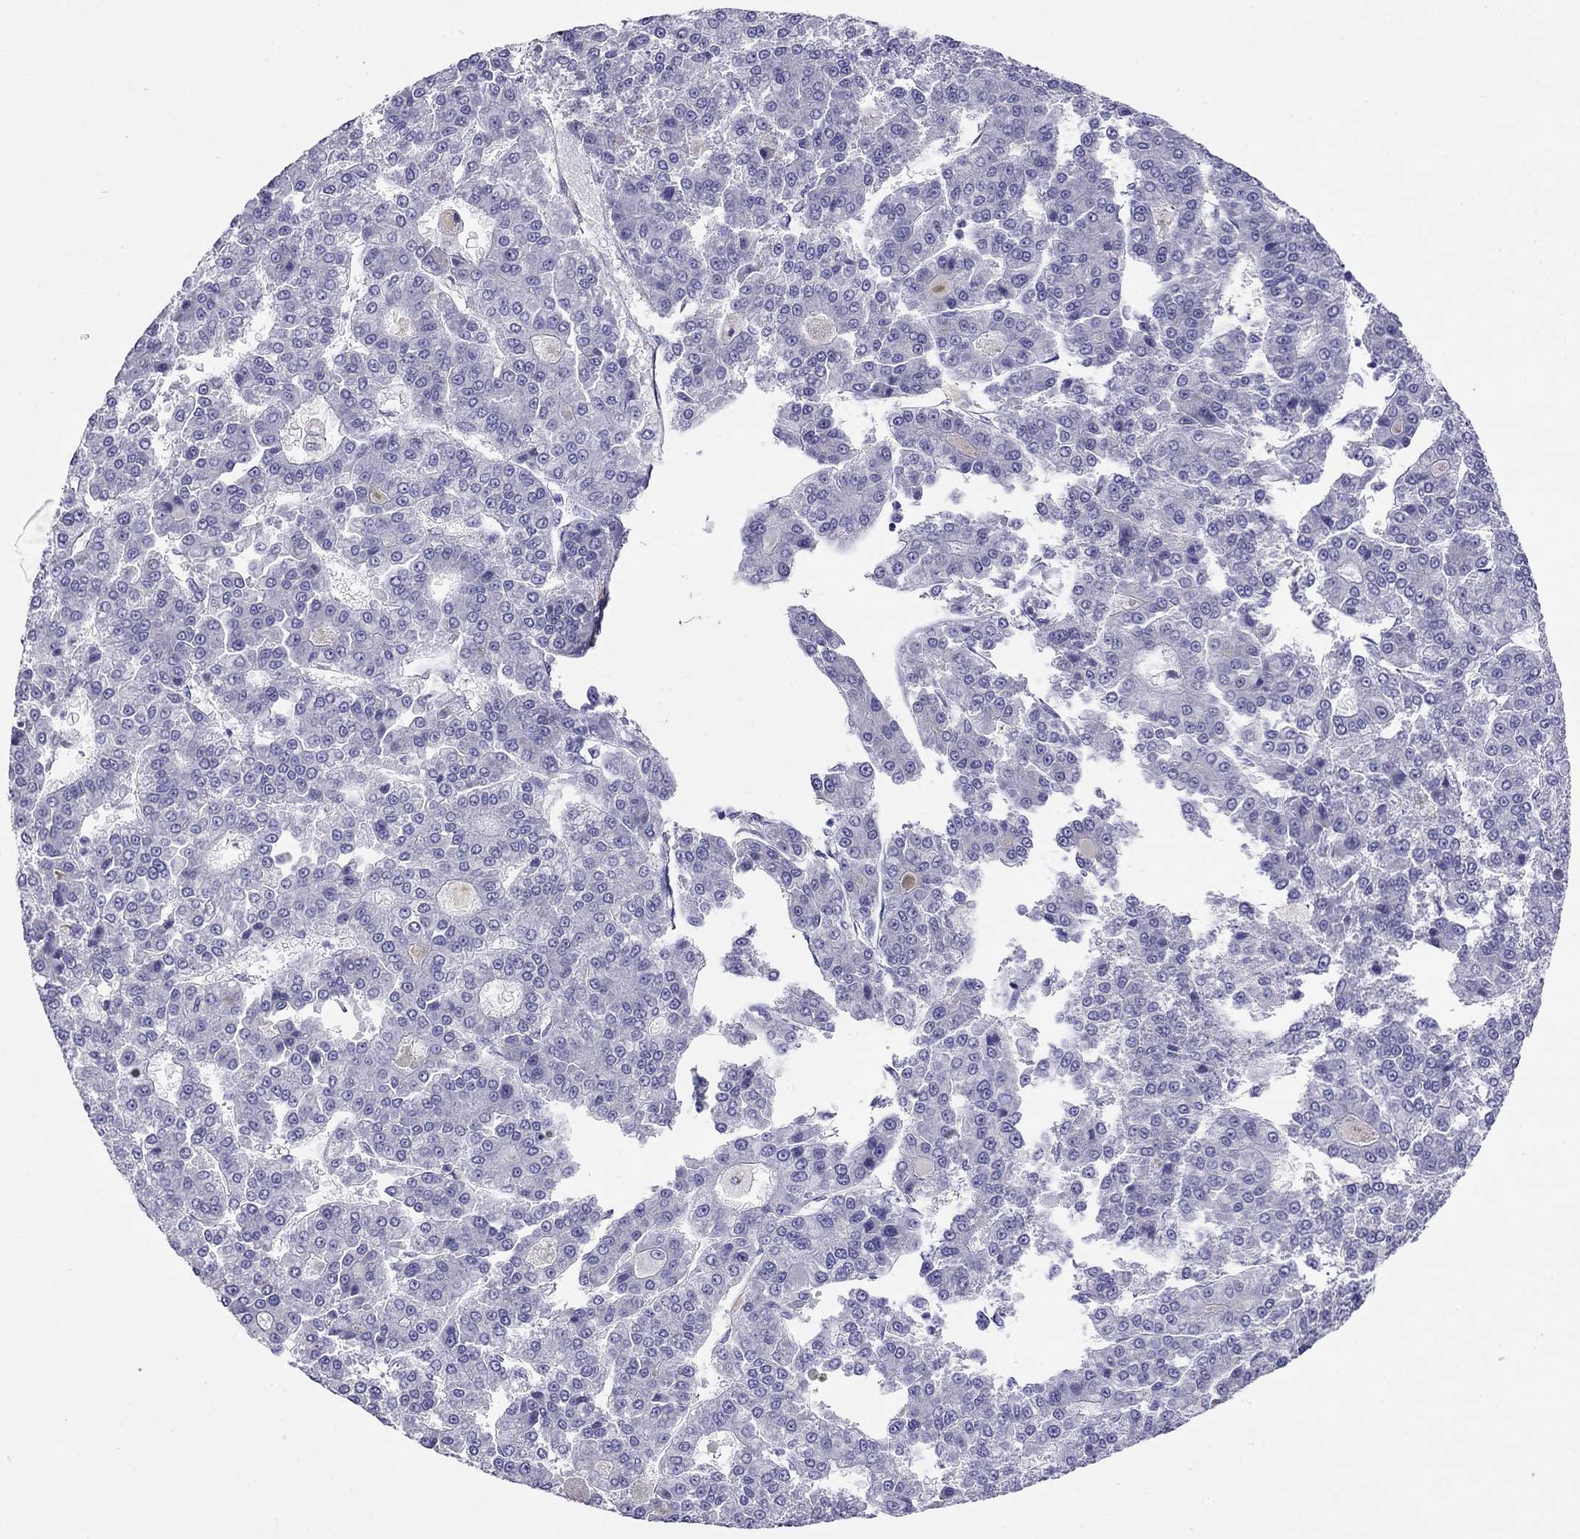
{"staining": {"intensity": "negative", "quantity": "none", "location": "none"}, "tissue": "liver cancer", "cell_type": "Tumor cells", "image_type": "cancer", "snomed": [{"axis": "morphology", "description": "Carcinoma, Hepatocellular, NOS"}, {"axis": "topography", "description": "Liver"}], "caption": "Liver cancer (hepatocellular carcinoma) was stained to show a protein in brown. There is no significant positivity in tumor cells. (Immunohistochemistry, brightfield microscopy, high magnification).", "gene": "MYMX", "patient": {"sex": "male", "age": 70}}